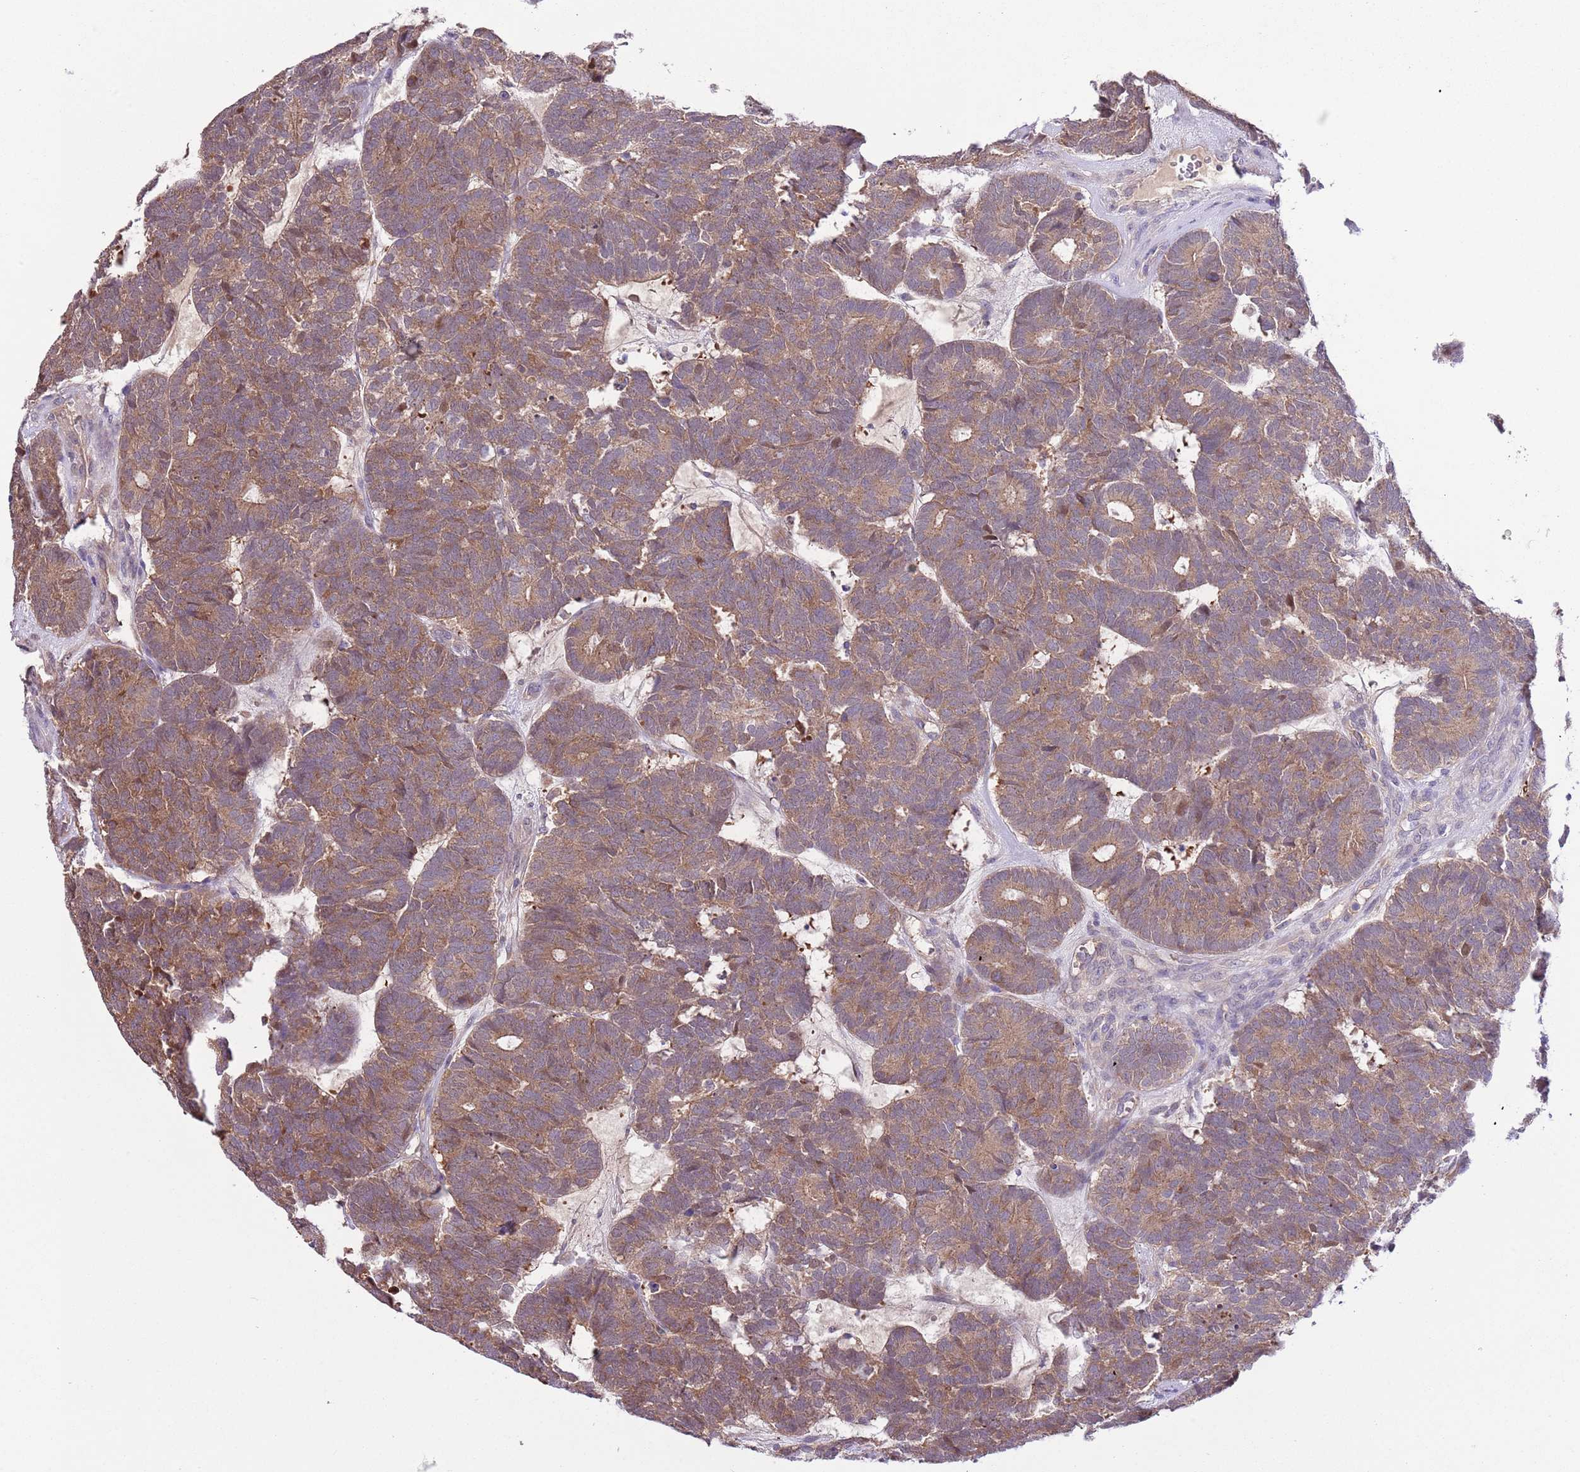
{"staining": {"intensity": "moderate", "quantity": ">75%", "location": "cytoplasmic/membranous"}, "tissue": "head and neck cancer", "cell_type": "Tumor cells", "image_type": "cancer", "snomed": [{"axis": "morphology", "description": "Adenocarcinoma, NOS"}, {"axis": "topography", "description": "Head-Neck"}], "caption": "Adenocarcinoma (head and neck) was stained to show a protein in brown. There is medium levels of moderate cytoplasmic/membranous positivity in about >75% of tumor cells.", "gene": "PRR32", "patient": {"sex": "female", "age": 81}}